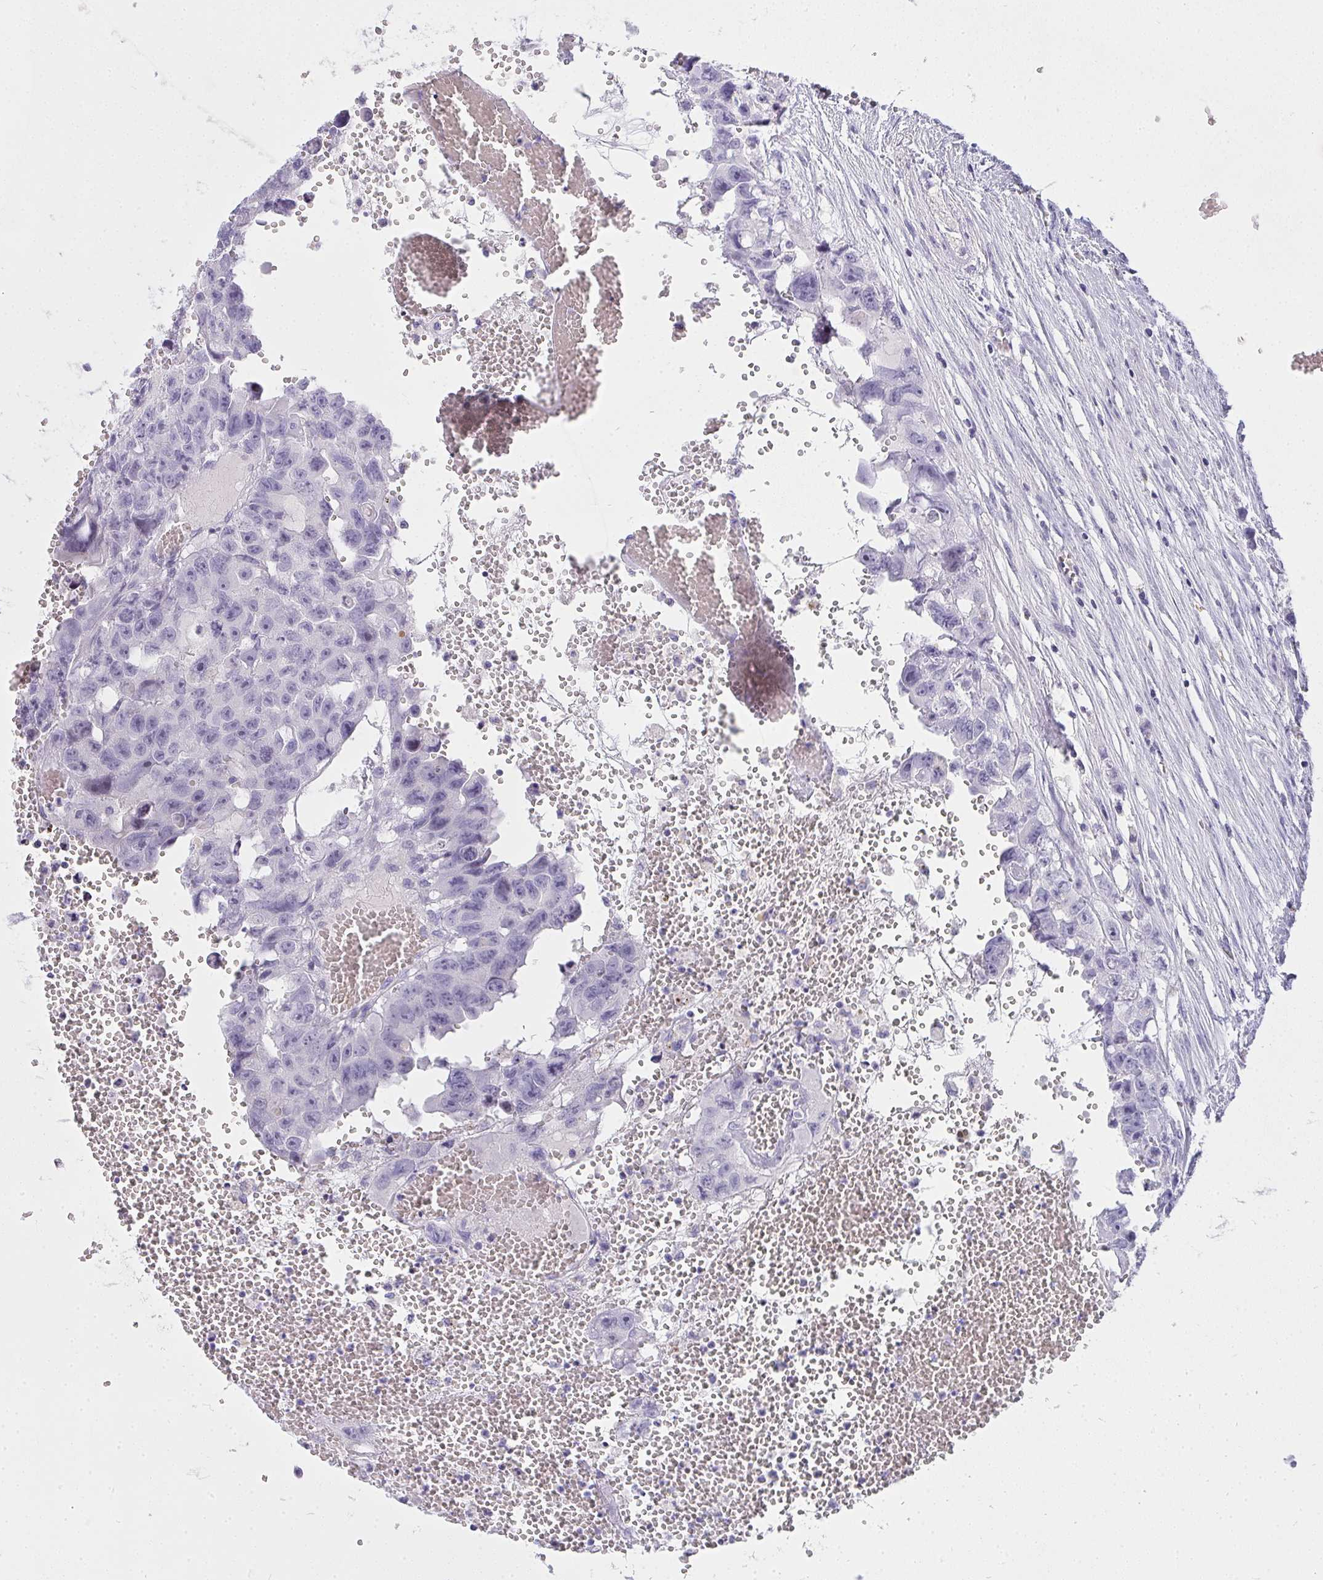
{"staining": {"intensity": "negative", "quantity": "none", "location": "none"}, "tissue": "testis cancer", "cell_type": "Tumor cells", "image_type": "cancer", "snomed": [{"axis": "morphology", "description": "Seminoma, NOS"}, {"axis": "topography", "description": "Testis"}], "caption": "DAB (3,3'-diaminobenzidine) immunohistochemical staining of human testis cancer (seminoma) reveals no significant staining in tumor cells.", "gene": "ZNF182", "patient": {"sex": "male", "age": 26}}